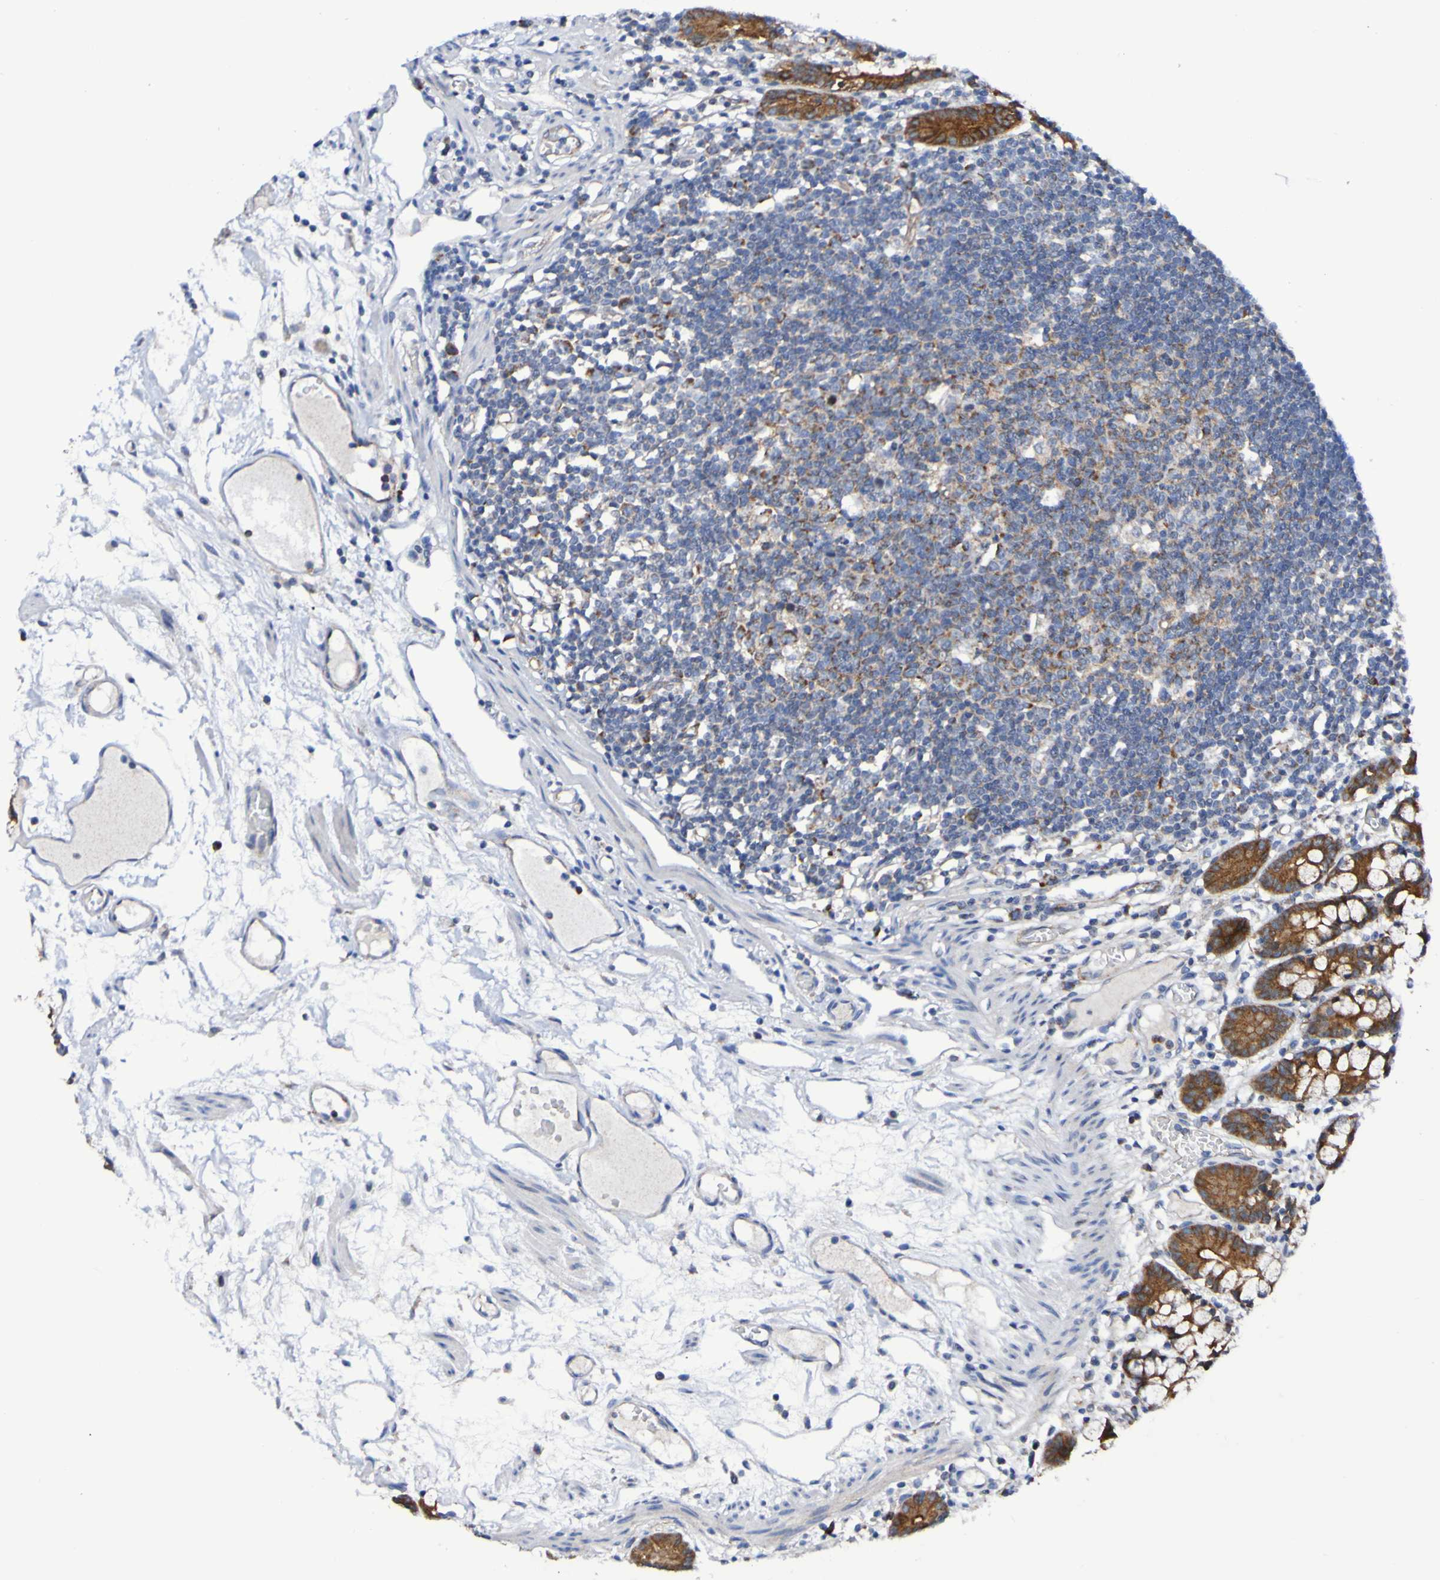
{"staining": {"intensity": "strong", "quantity": ">75%", "location": "cytoplasmic/membranous"}, "tissue": "small intestine", "cell_type": "Glandular cells", "image_type": "normal", "snomed": [{"axis": "morphology", "description": "Normal tissue, NOS"}, {"axis": "morphology", "description": "Cystadenocarcinoma, serous, Metastatic site"}, {"axis": "topography", "description": "Small intestine"}], "caption": "Normal small intestine displays strong cytoplasmic/membranous staining in approximately >75% of glandular cells (DAB = brown stain, brightfield microscopy at high magnification)..", "gene": "GJB1", "patient": {"sex": "female", "age": 61}}